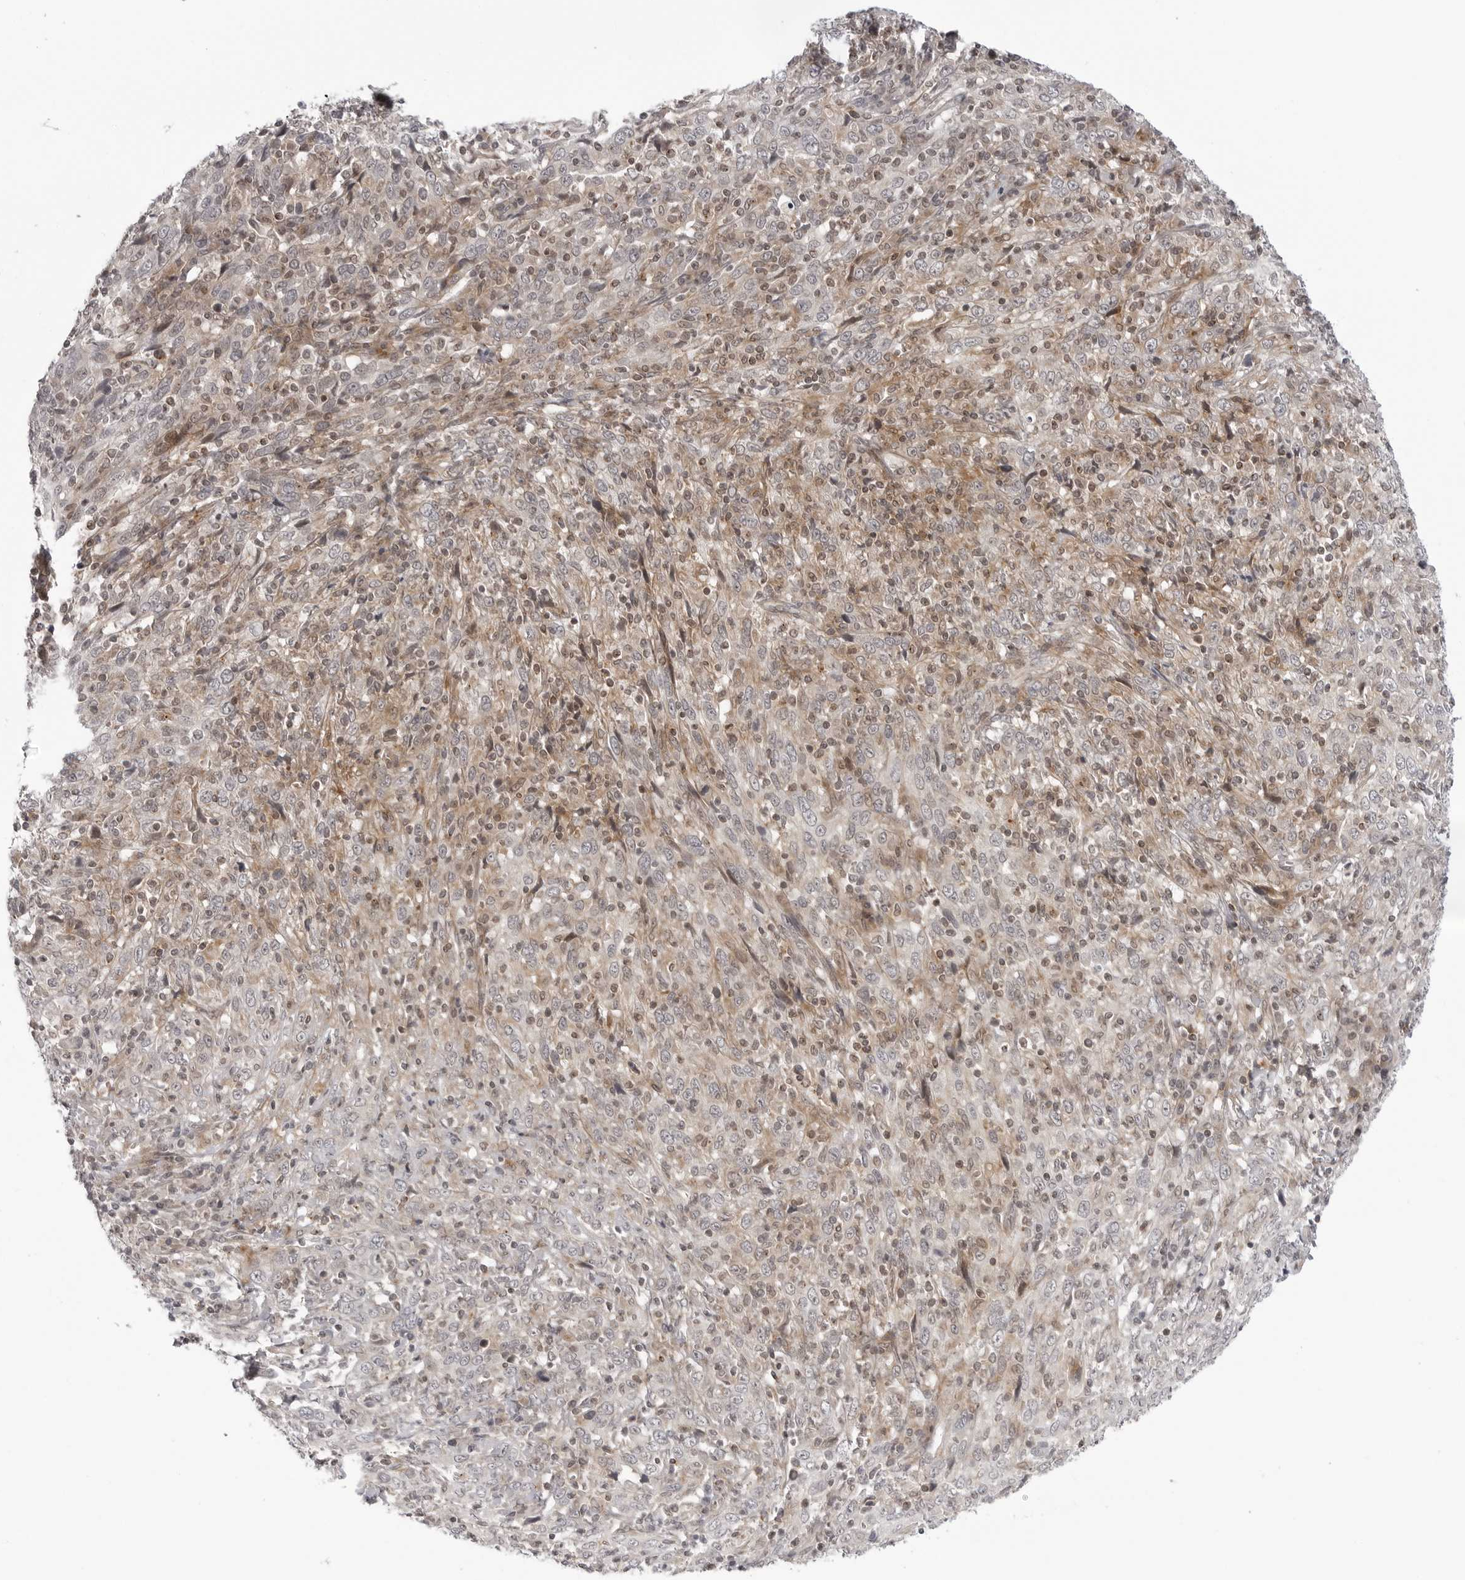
{"staining": {"intensity": "negative", "quantity": "none", "location": "none"}, "tissue": "cervical cancer", "cell_type": "Tumor cells", "image_type": "cancer", "snomed": [{"axis": "morphology", "description": "Squamous cell carcinoma, NOS"}, {"axis": "topography", "description": "Cervix"}], "caption": "A histopathology image of human cervical cancer is negative for staining in tumor cells. The staining was performed using DAB (3,3'-diaminobenzidine) to visualize the protein expression in brown, while the nuclei were stained in blue with hematoxylin (Magnification: 20x).", "gene": "ADAMTS5", "patient": {"sex": "female", "age": 46}}